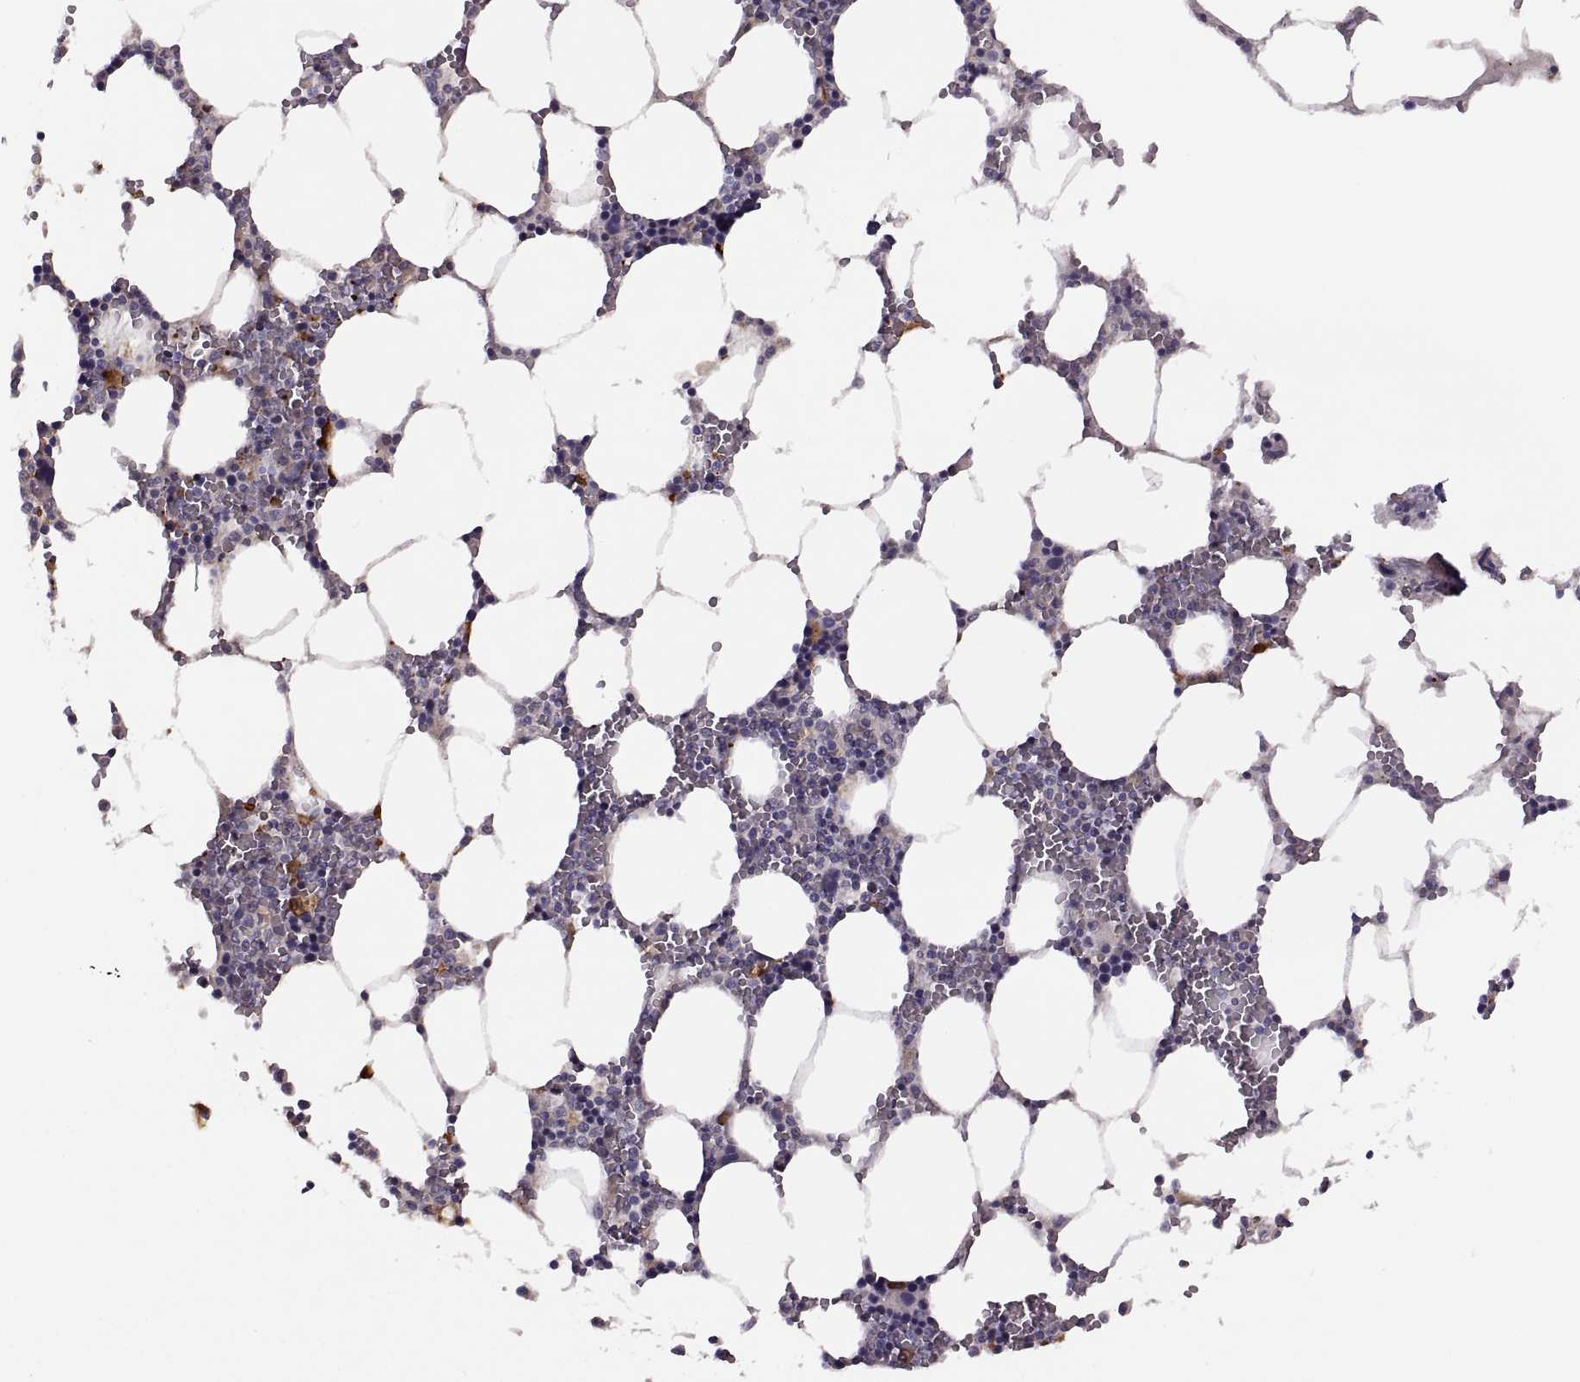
{"staining": {"intensity": "negative", "quantity": "none", "location": "none"}, "tissue": "bone marrow", "cell_type": "Hematopoietic cells", "image_type": "normal", "snomed": [{"axis": "morphology", "description": "Normal tissue, NOS"}, {"axis": "topography", "description": "Bone marrow"}], "caption": "Histopathology image shows no protein expression in hematopoietic cells of benign bone marrow.", "gene": "H2AP", "patient": {"sex": "female", "age": 64}}